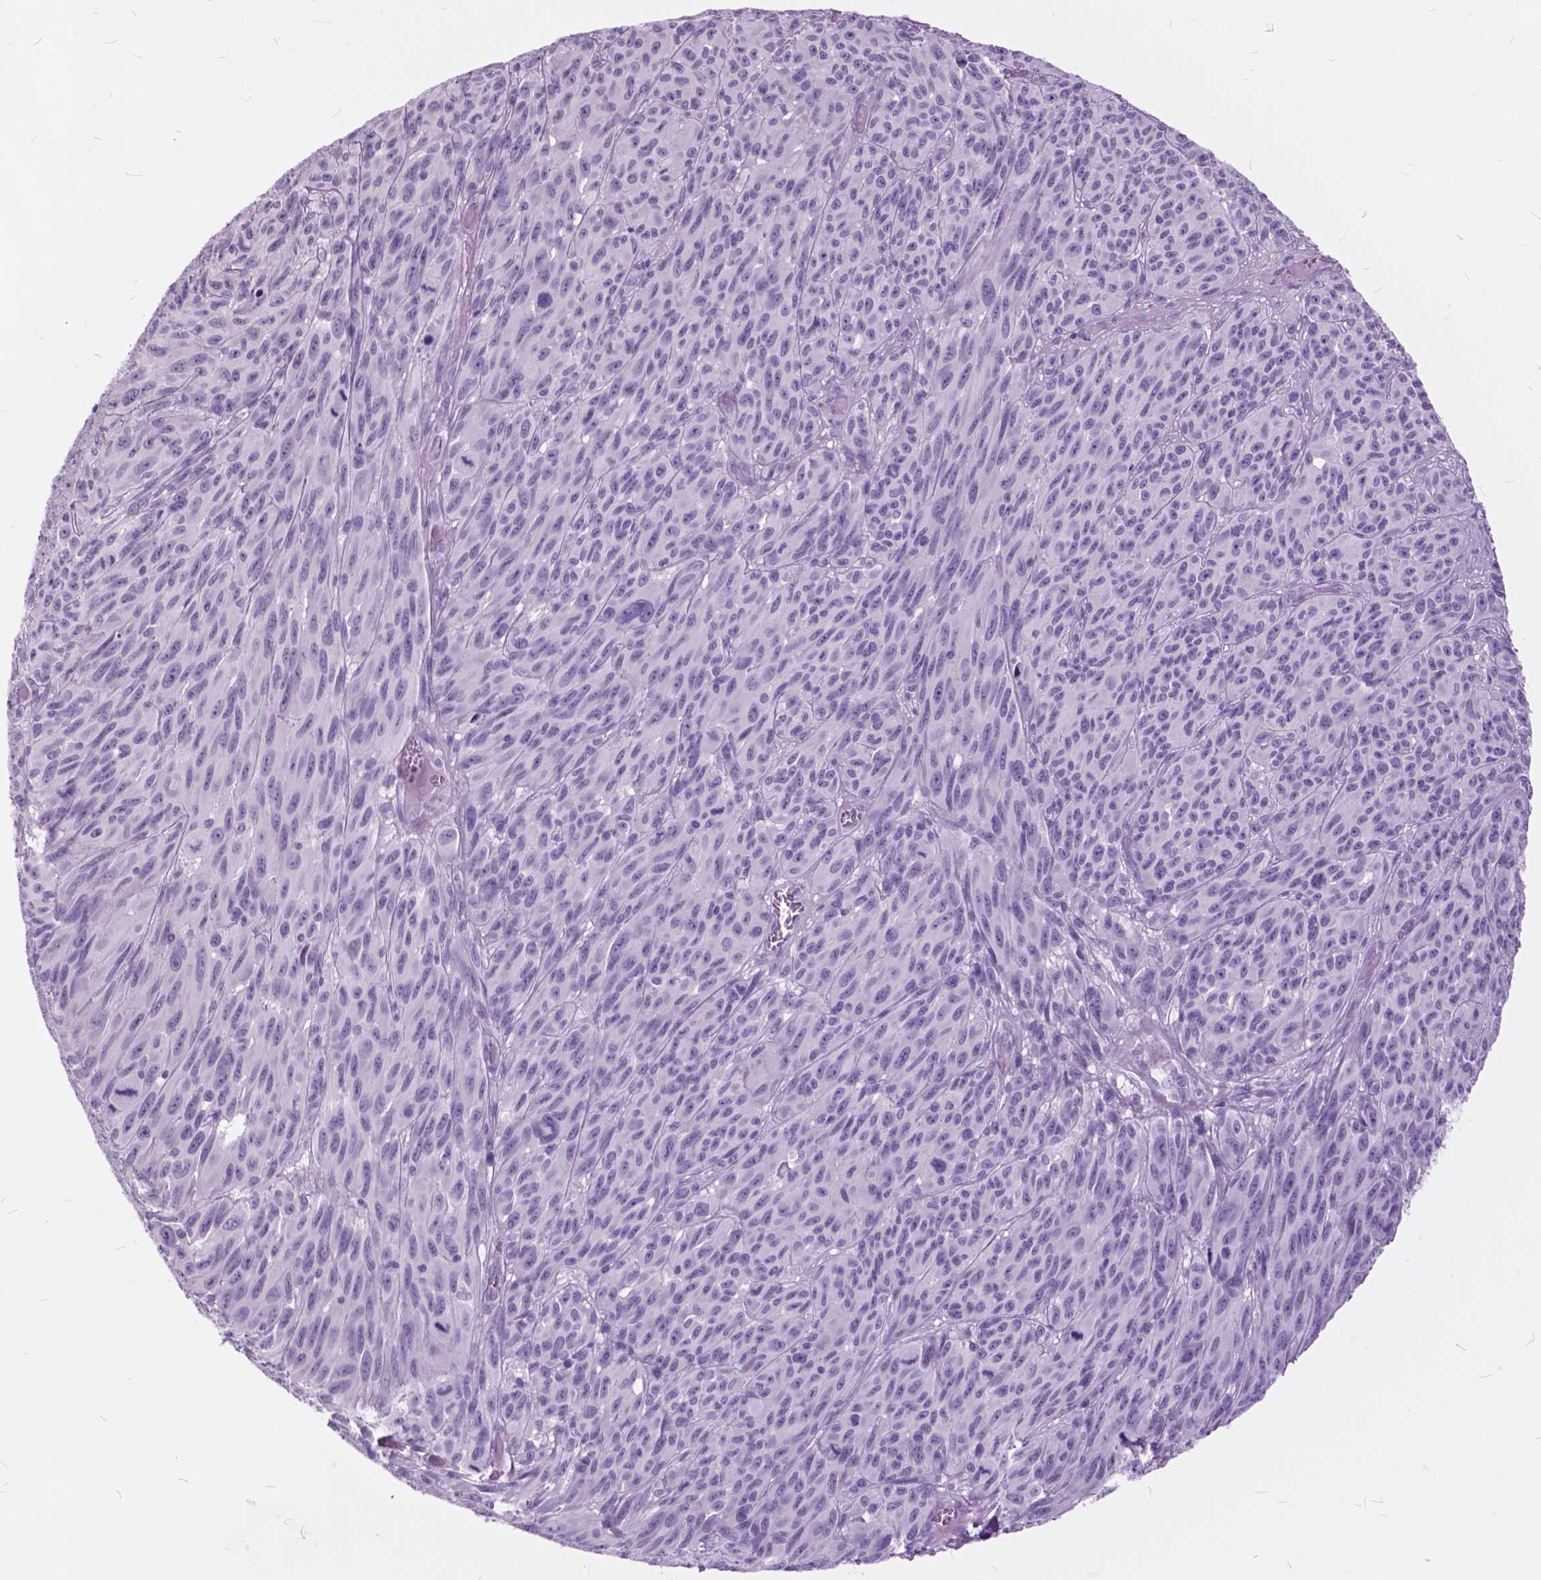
{"staining": {"intensity": "negative", "quantity": "none", "location": "none"}, "tissue": "melanoma", "cell_type": "Tumor cells", "image_type": "cancer", "snomed": [{"axis": "morphology", "description": "Malignant melanoma, NOS"}, {"axis": "topography", "description": "Vulva, labia, clitoris and Bartholin´s gland, NO"}], "caption": "Micrograph shows no protein staining in tumor cells of malignant melanoma tissue.", "gene": "GDF9", "patient": {"sex": "female", "age": 75}}